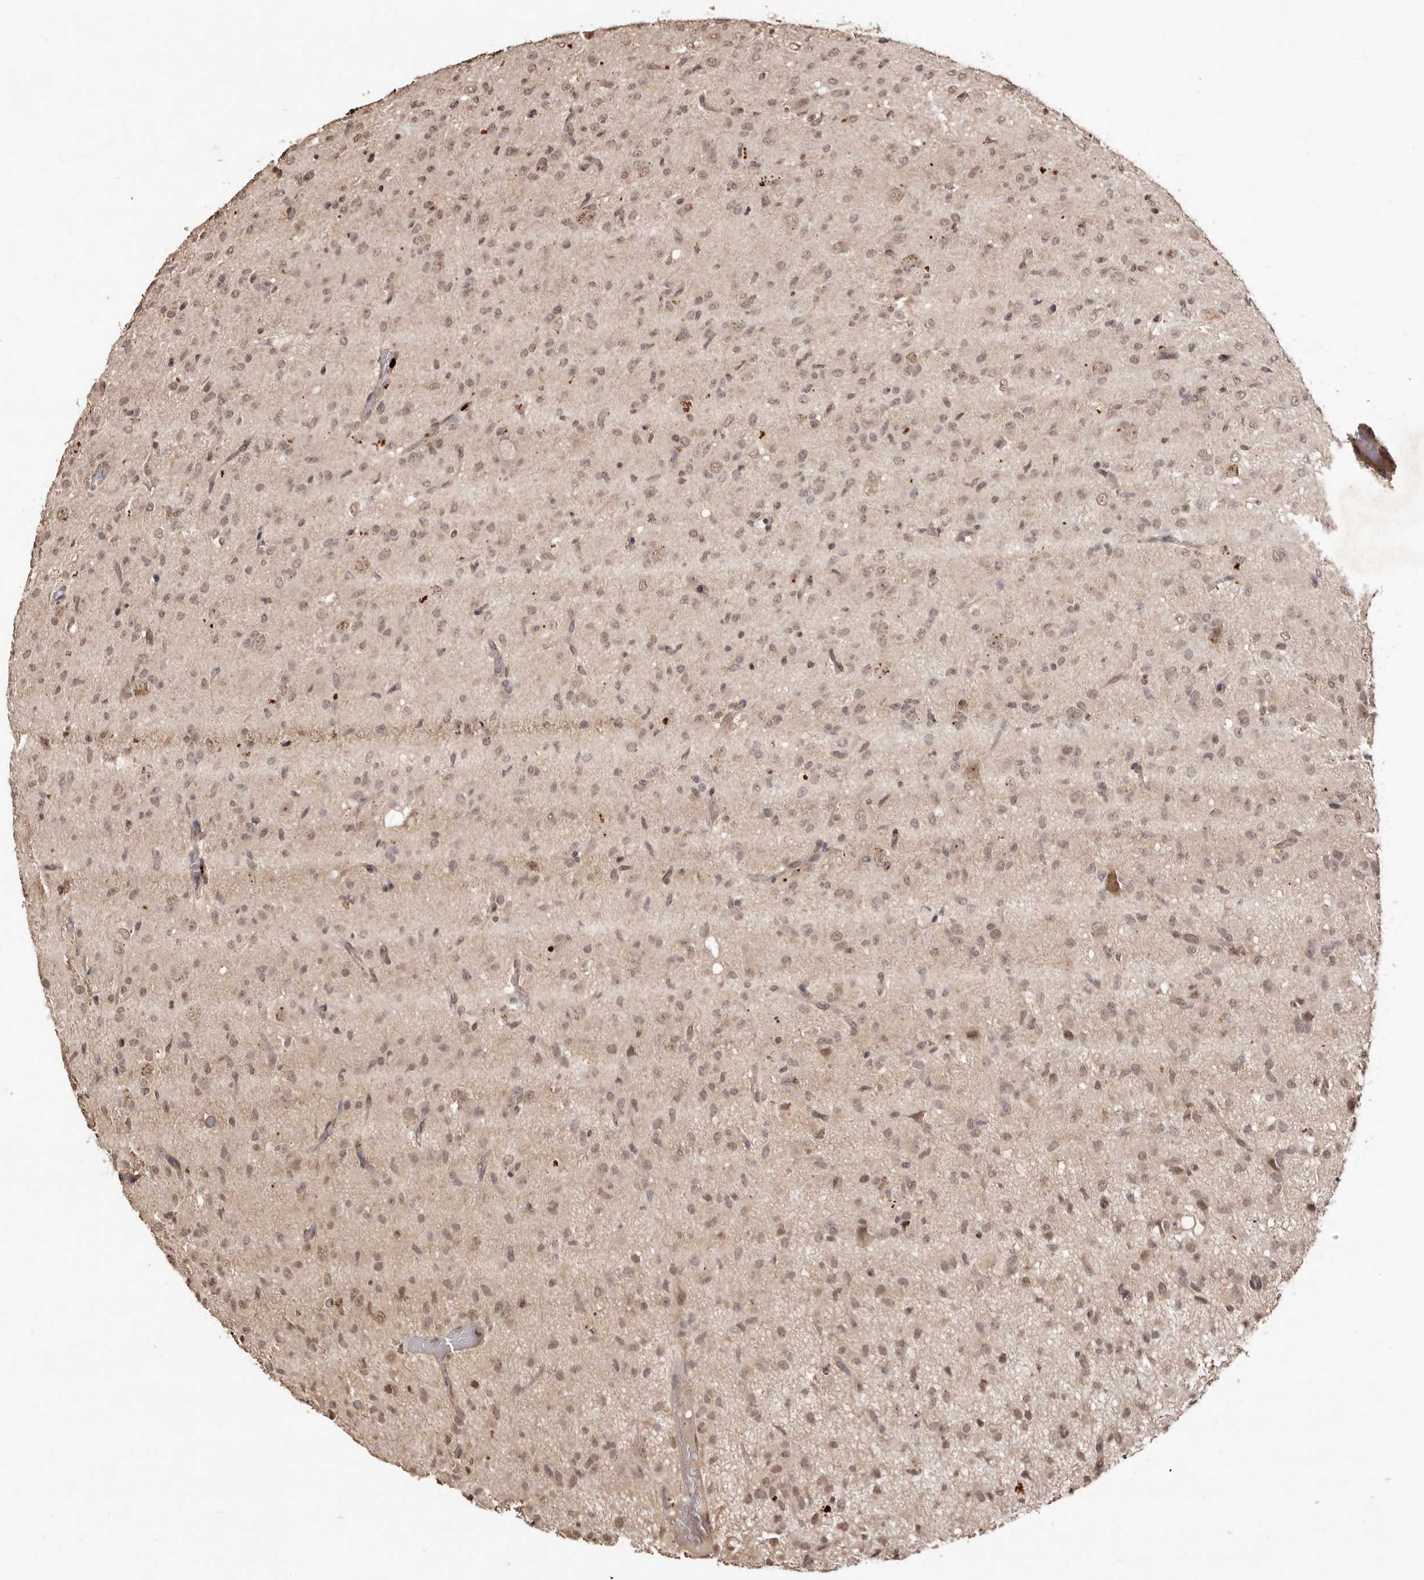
{"staining": {"intensity": "weak", "quantity": ">75%", "location": "nuclear"}, "tissue": "glioma", "cell_type": "Tumor cells", "image_type": "cancer", "snomed": [{"axis": "morphology", "description": "Glioma, malignant, High grade"}, {"axis": "topography", "description": "Brain"}], "caption": "Glioma stained with IHC exhibits weak nuclear expression in about >75% of tumor cells.", "gene": "NOTCH1", "patient": {"sex": "female", "age": 59}}